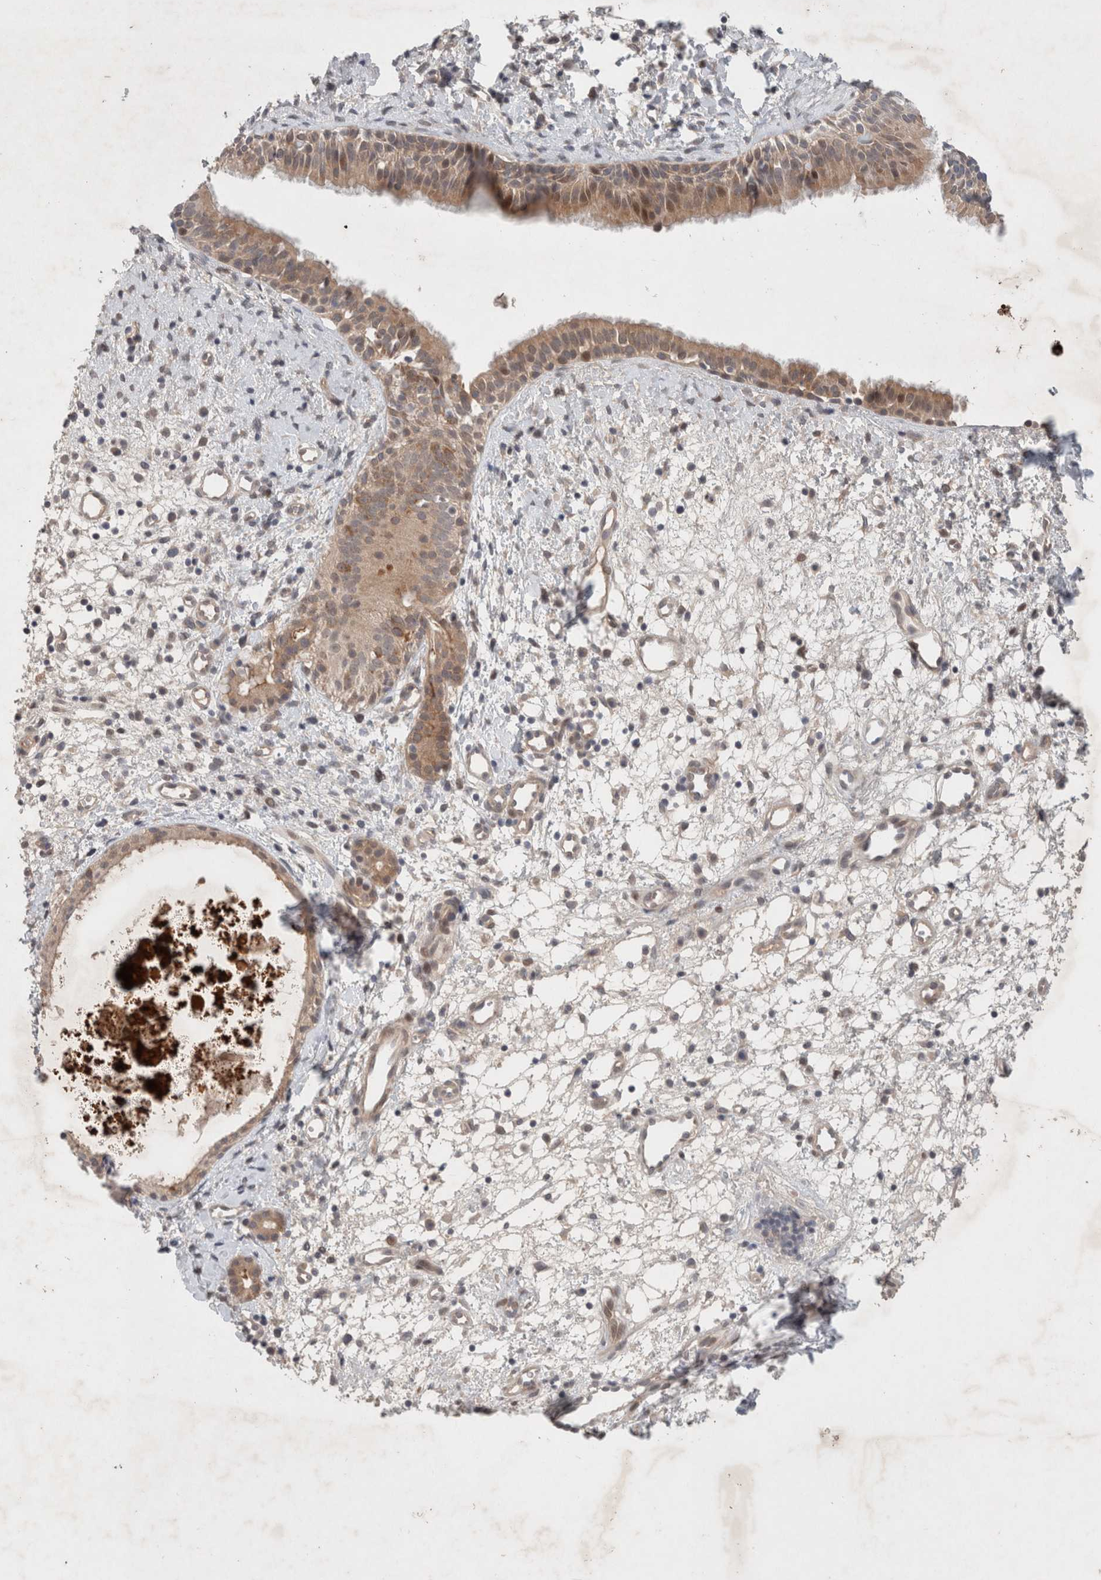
{"staining": {"intensity": "moderate", "quantity": ">75%", "location": "cytoplasmic/membranous,nuclear"}, "tissue": "nasopharynx", "cell_type": "Respiratory epithelial cells", "image_type": "normal", "snomed": [{"axis": "morphology", "description": "Normal tissue, NOS"}, {"axis": "topography", "description": "Nasopharynx"}], "caption": "A high-resolution histopathology image shows immunohistochemistry (IHC) staining of normal nasopharynx, which shows moderate cytoplasmic/membranous,nuclear expression in about >75% of respiratory epithelial cells.", "gene": "RASAL2", "patient": {"sex": "male", "age": 22}}